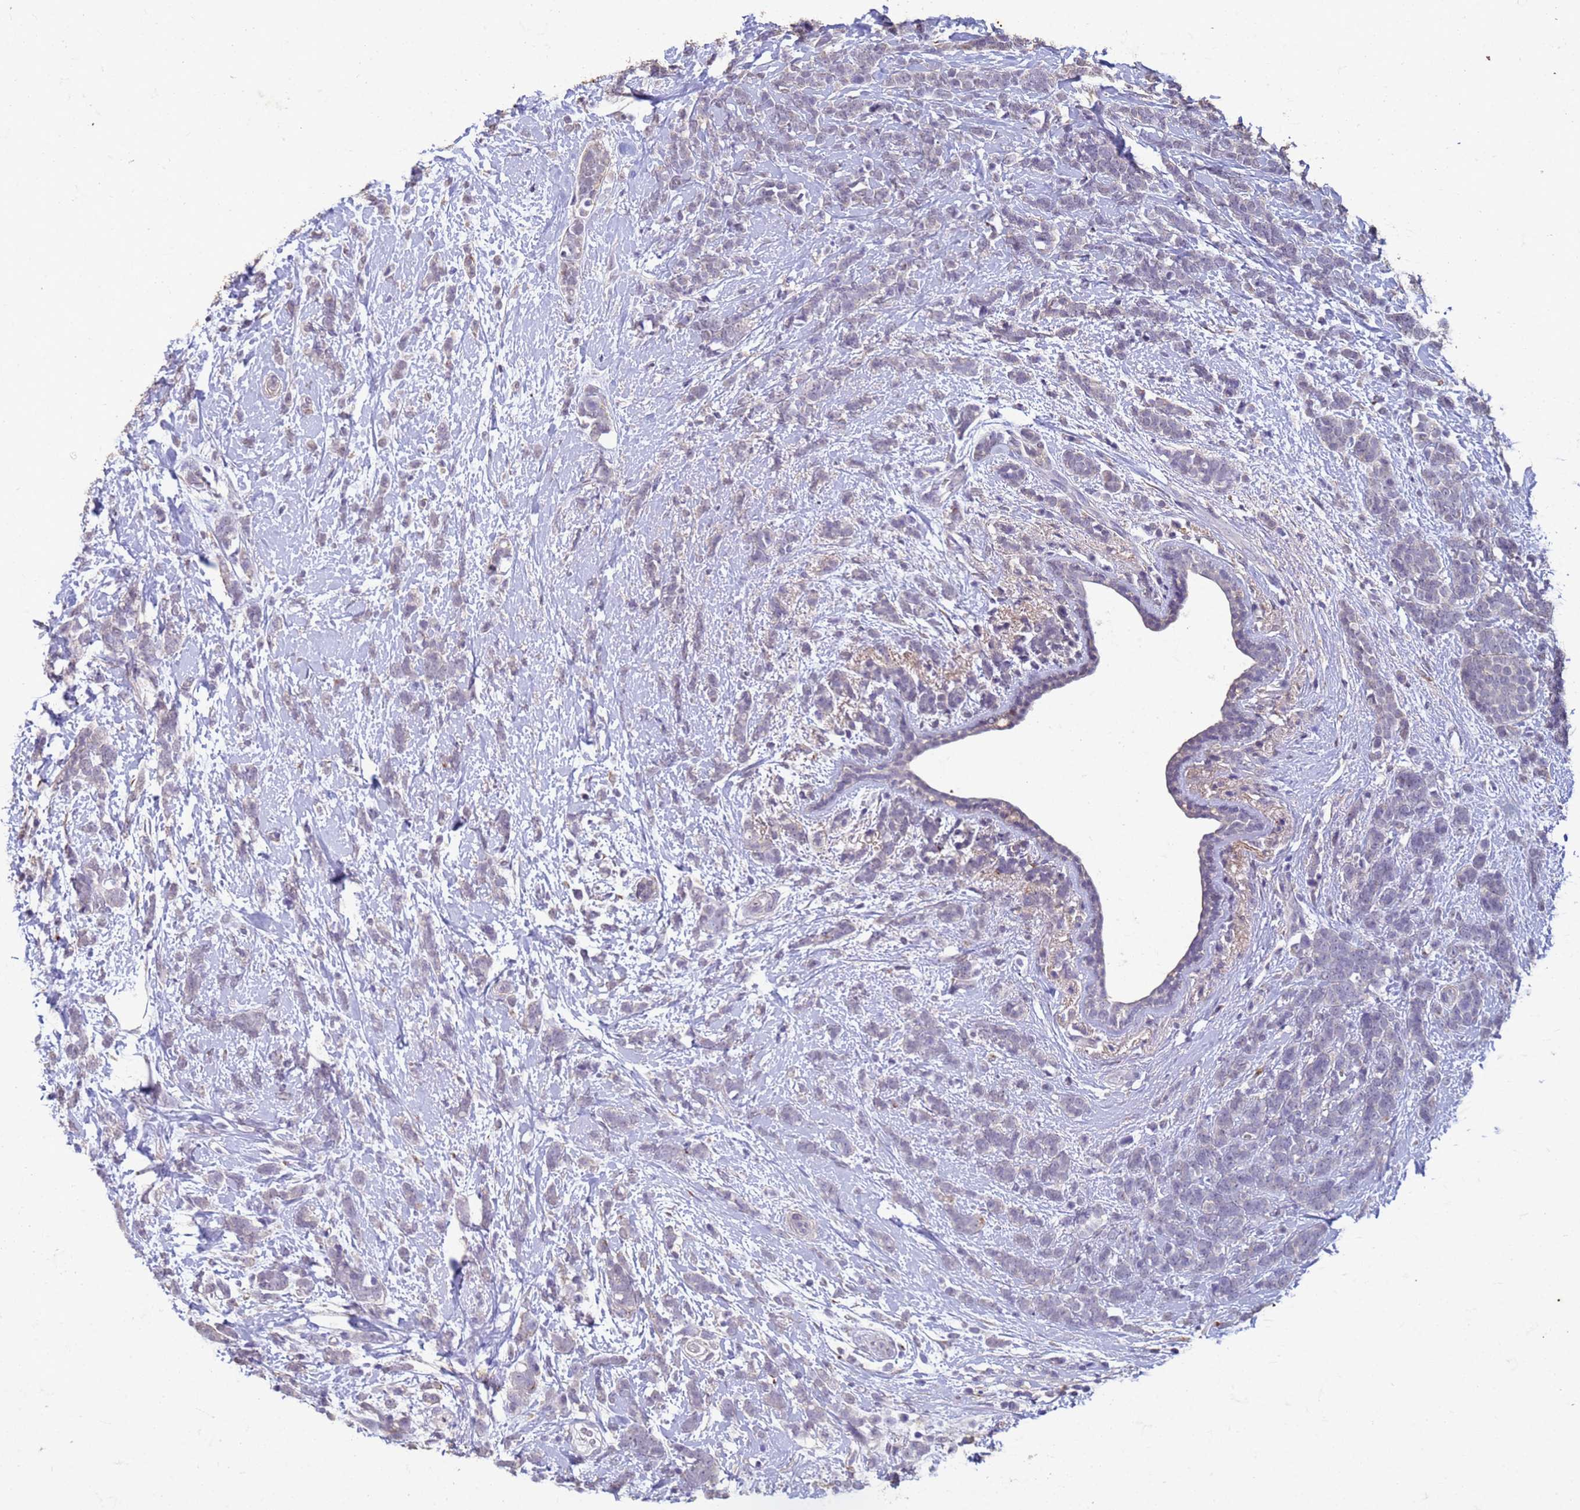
{"staining": {"intensity": "negative", "quantity": "none", "location": "none"}, "tissue": "breast cancer", "cell_type": "Tumor cells", "image_type": "cancer", "snomed": [{"axis": "morphology", "description": "Lobular carcinoma"}, {"axis": "topography", "description": "Breast"}], "caption": "Lobular carcinoma (breast) stained for a protein using immunohistochemistry exhibits no positivity tumor cells.", "gene": "SLC25A15", "patient": {"sex": "female", "age": 58}}